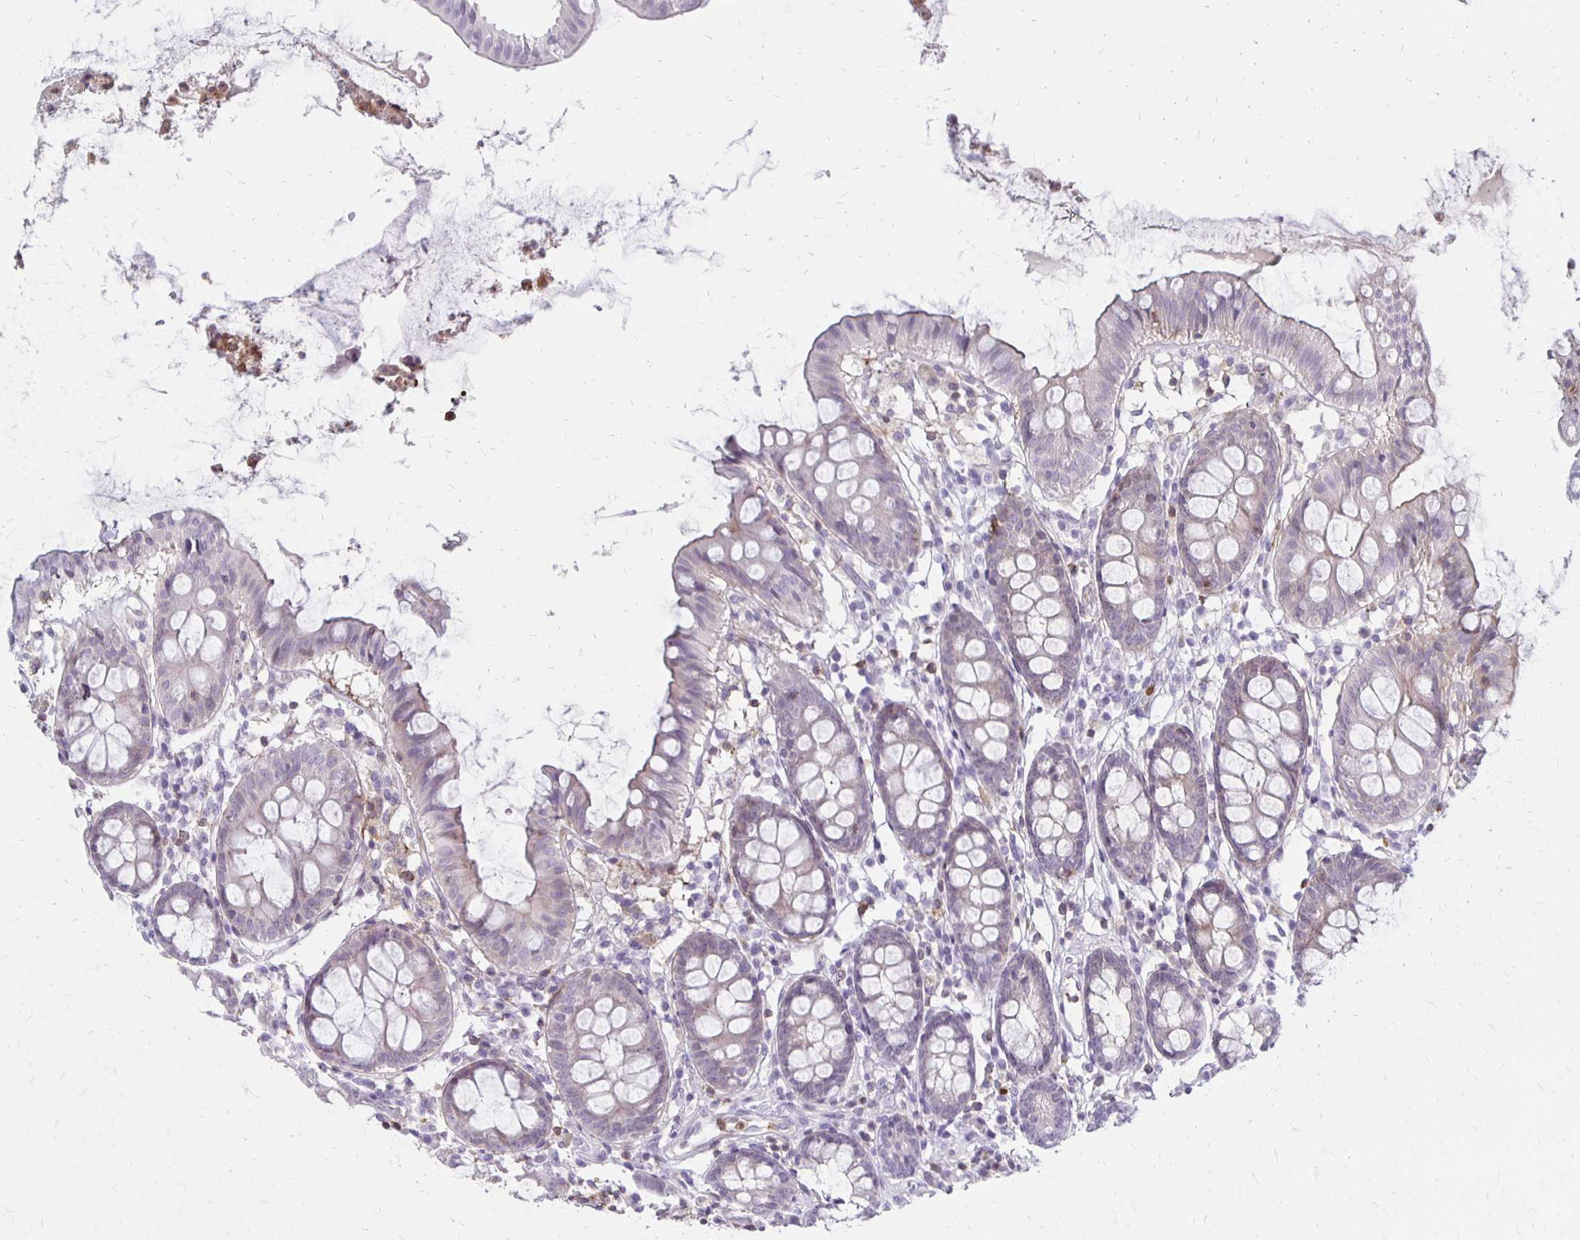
{"staining": {"intensity": "weak", "quantity": "25%-75%", "location": "cytoplasmic/membranous"}, "tissue": "colon", "cell_type": "Glandular cells", "image_type": "normal", "snomed": [{"axis": "morphology", "description": "Normal tissue, NOS"}, {"axis": "topography", "description": "Colon"}], "caption": "An image showing weak cytoplasmic/membranous expression in about 25%-75% of glandular cells in normal colon, as visualized by brown immunohistochemical staining.", "gene": "CCL21", "patient": {"sex": "female", "age": 84}}